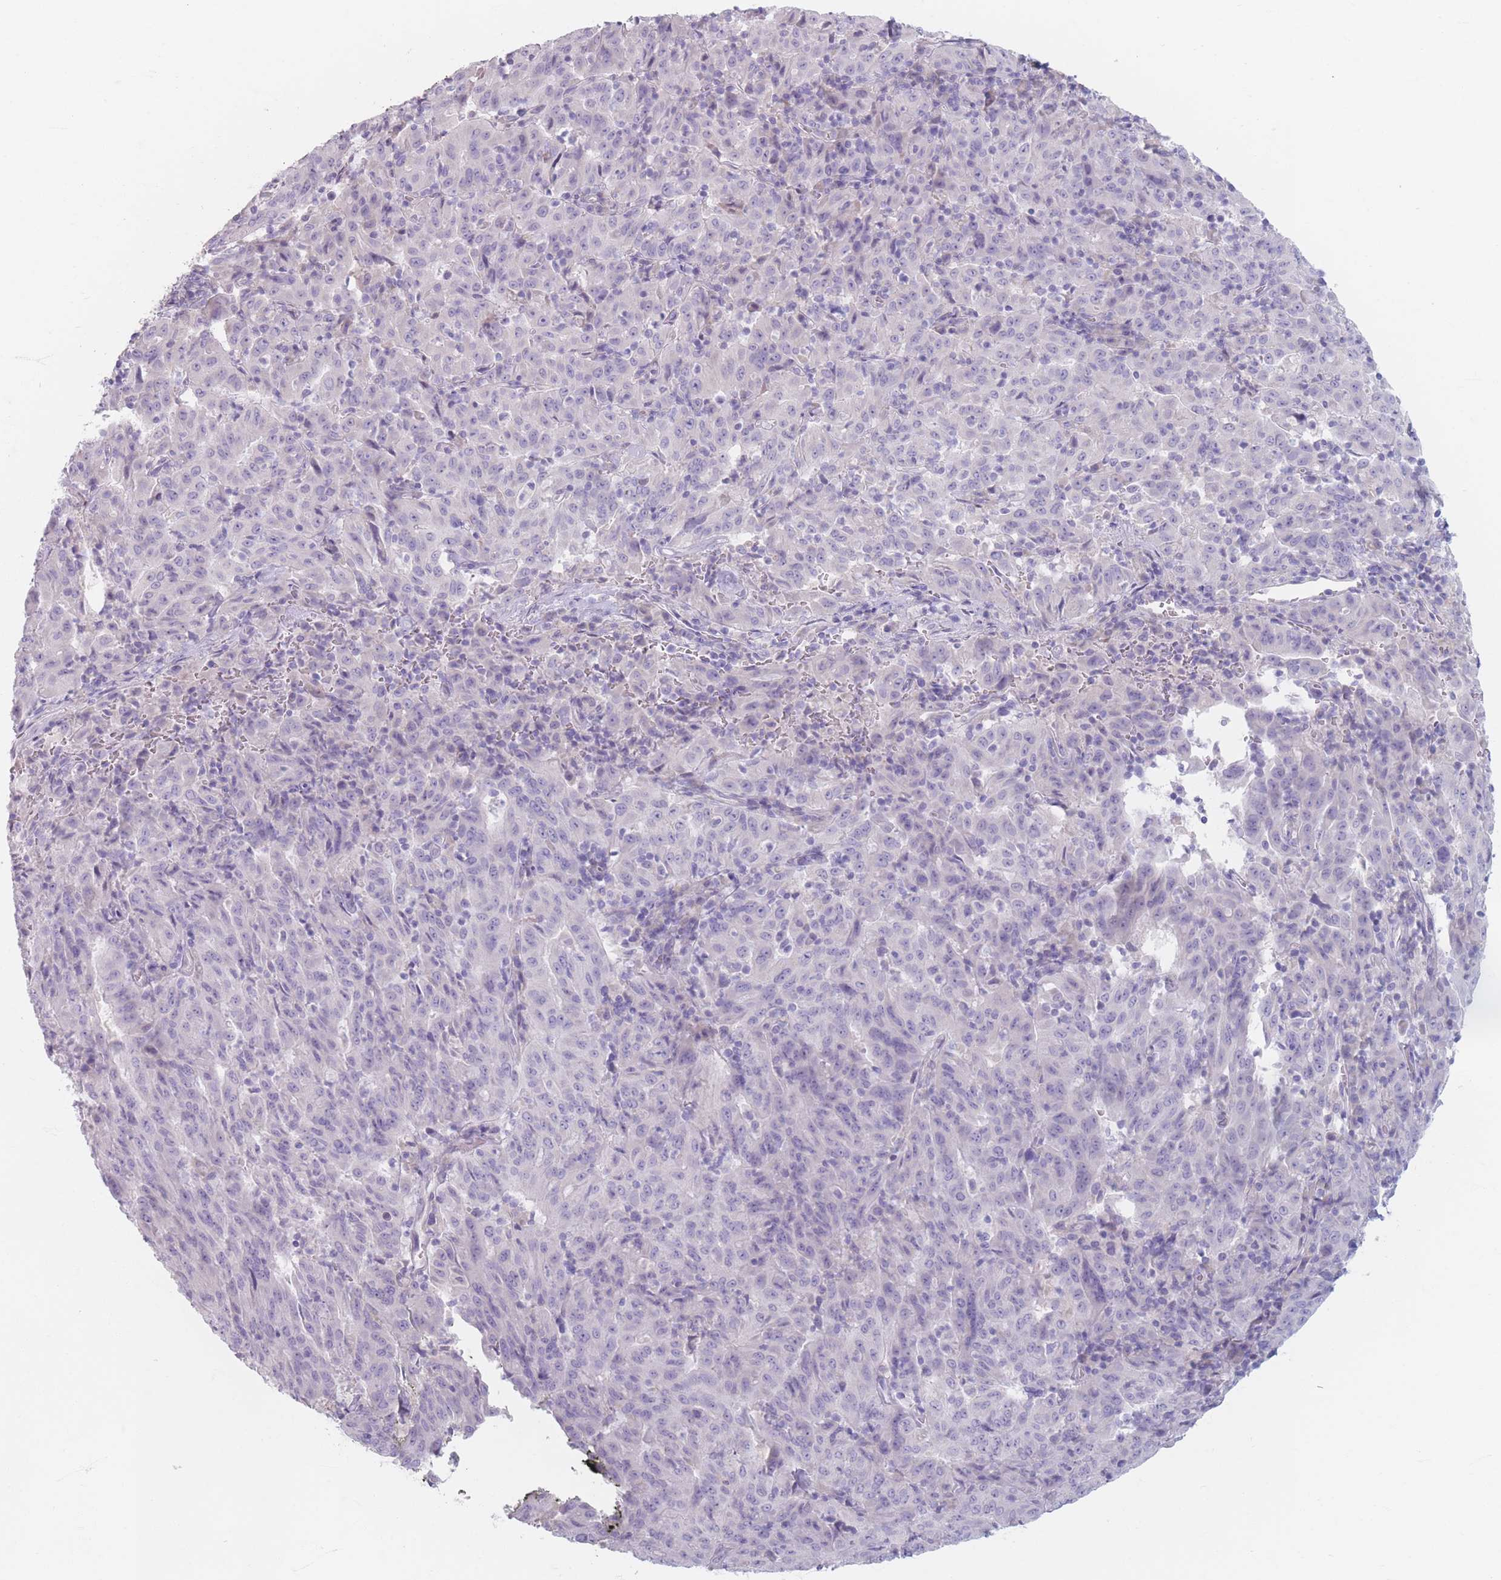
{"staining": {"intensity": "negative", "quantity": "none", "location": "none"}, "tissue": "pancreatic cancer", "cell_type": "Tumor cells", "image_type": "cancer", "snomed": [{"axis": "morphology", "description": "Adenocarcinoma, NOS"}, {"axis": "topography", "description": "Pancreas"}], "caption": "This is a histopathology image of IHC staining of pancreatic adenocarcinoma, which shows no staining in tumor cells. The staining was performed using DAB (3,3'-diaminobenzidine) to visualize the protein expression in brown, while the nuclei were stained in blue with hematoxylin (Magnification: 20x).", "gene": "PIGM", "patient": {"sex": "male", "age": 63}}